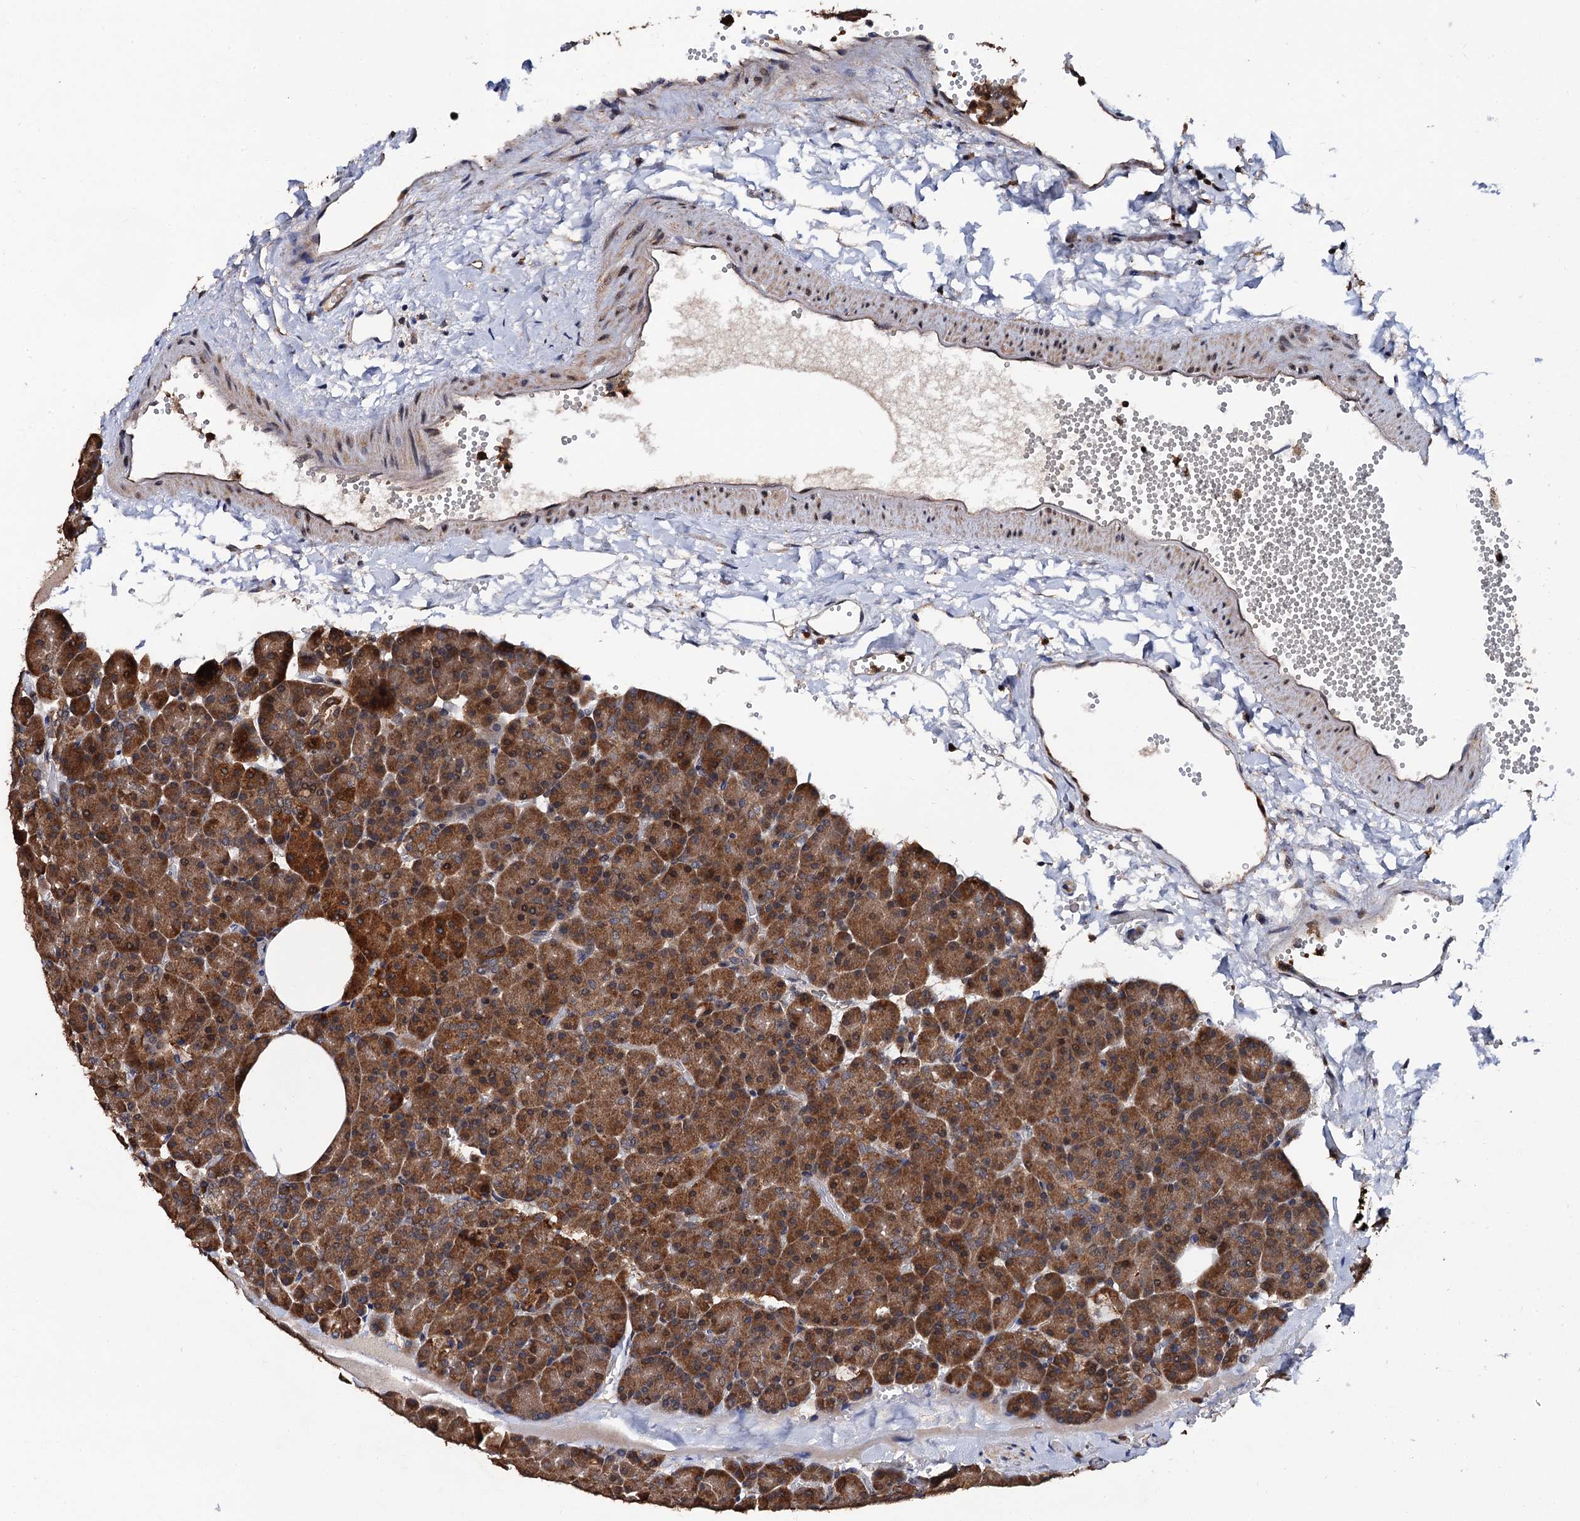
{"staining": {"intensity": "strong", "quantity": ">75%", "location": "cytoplasmic/membranous"}, "tissue": "pancreas", "cell_type": "Exocrine glandular cells", "image_type": "normal", "snomed": [{"axis": "morphology", "description": "Normal tissue, NOS"}, {"axis": "morphology", "description": "Carcinoid, malignant, NOS"}, {"axis": "topography", "description": "Pancreas"}], "caption": "IHC staining of normal pancreas, which reveals high levels of strong cytoplasmic/membranous staining in approximately >75% of exocrine glandular cells indicating strong cytoplasmic/membranous protein expression. The staining was performed using DAB (brown) for protein detection and nuclei were counterstained in hematoxylin (blue).", "gene": "MIER2", "patient": {"sex": "female", "age": 35}}